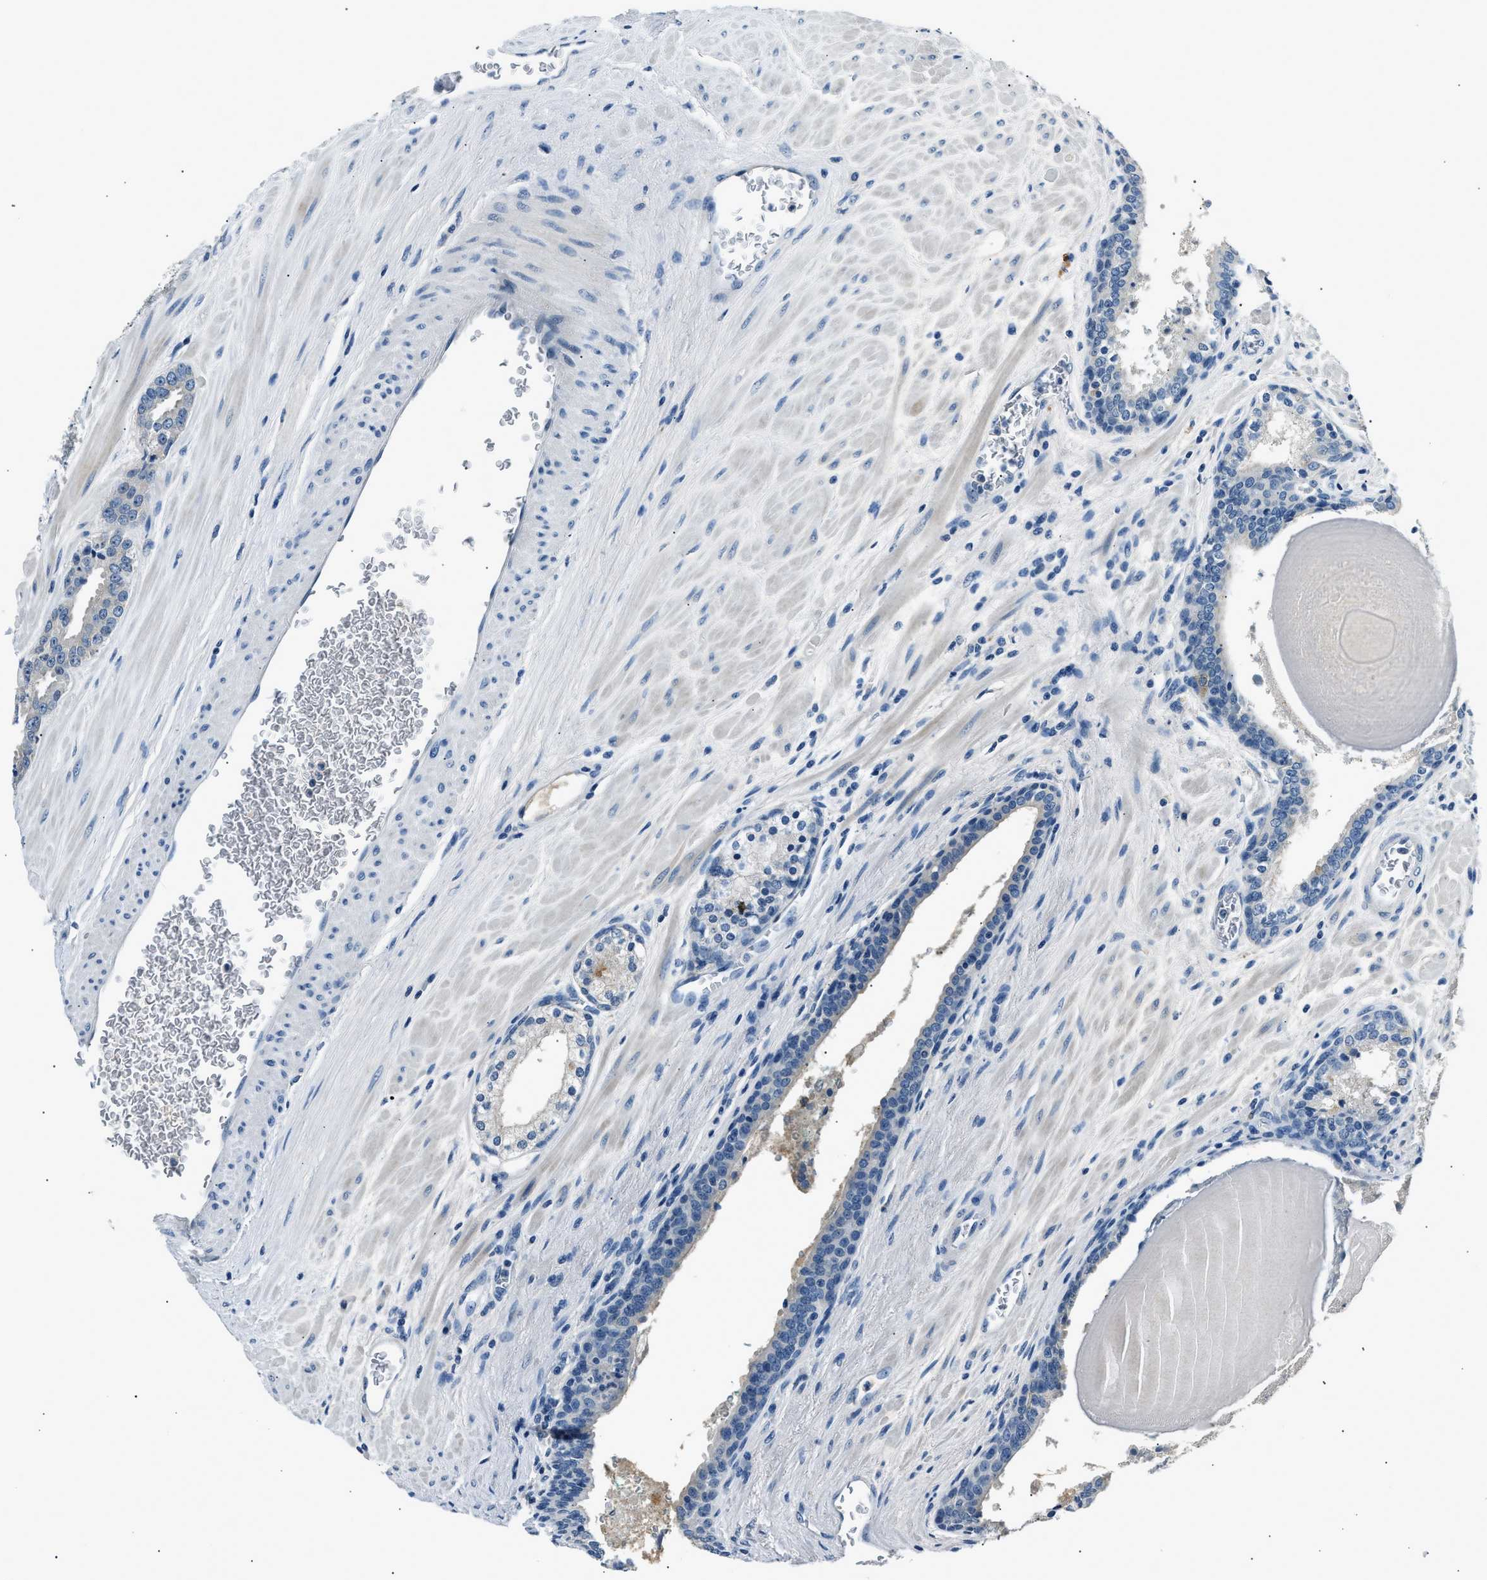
{"staining": {"intensity": "negative", "quantity": "none", "location": "none"}, "tissue": "prostate cancer", "cell_type": "Tumor cells", "image_type": "cancer", "snomed": [{"axis": "morphology", "description": "Adenocarcinoma, High grade"}, {"axis": "topography", "description": "Prostate"}], "caption": "High magnification brightfield microscopy of prostate high-grade adenocarcinoma stained with DAB (3,3'-diaminobenzidine) (brown) and counterstained with hematoxylin (blue): tumor cells show no significant staining.", "gene": "INHA", "patient": {"sex": "male", "age": 60}}